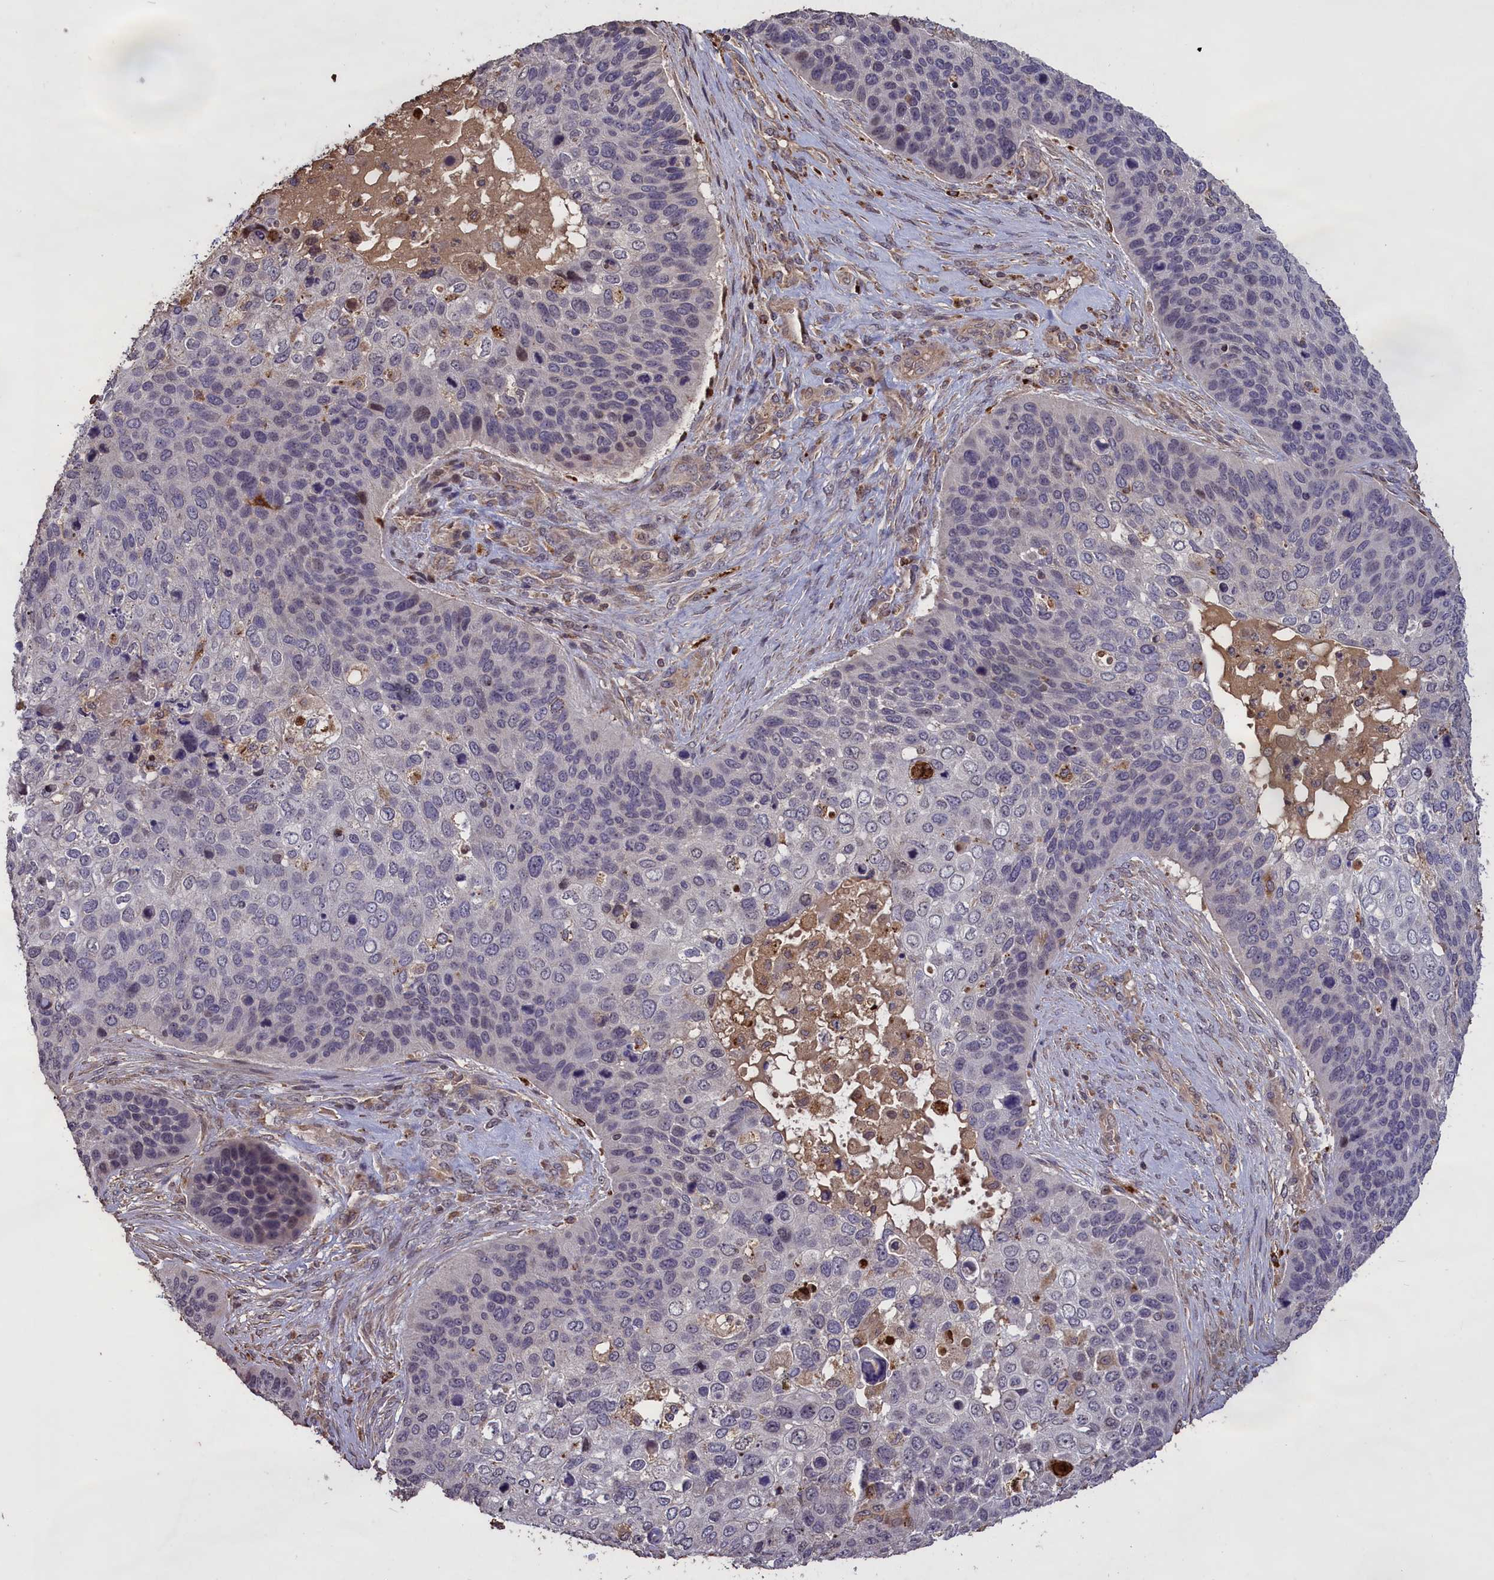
{"staining": {"intensity": "negative", "quantity": "none", "location": "none"}, "tissue": "skin cancer", "cell_type": "Tumor cells", "image_type": "cancer", "snomed": [{"axis": "morphology", "description": "Basal cell carcinoma"}, {"axis": "topography", "description": "Skin"}], "caption": "DAB (3,3'-diaminobenzidine) immunohistochemical staining of skin cancer (basal cell carcinoma) shows no significant staining in tumor cells.", "gene": "CLRN2", "patient": {"sex": "female", "age": 74}}